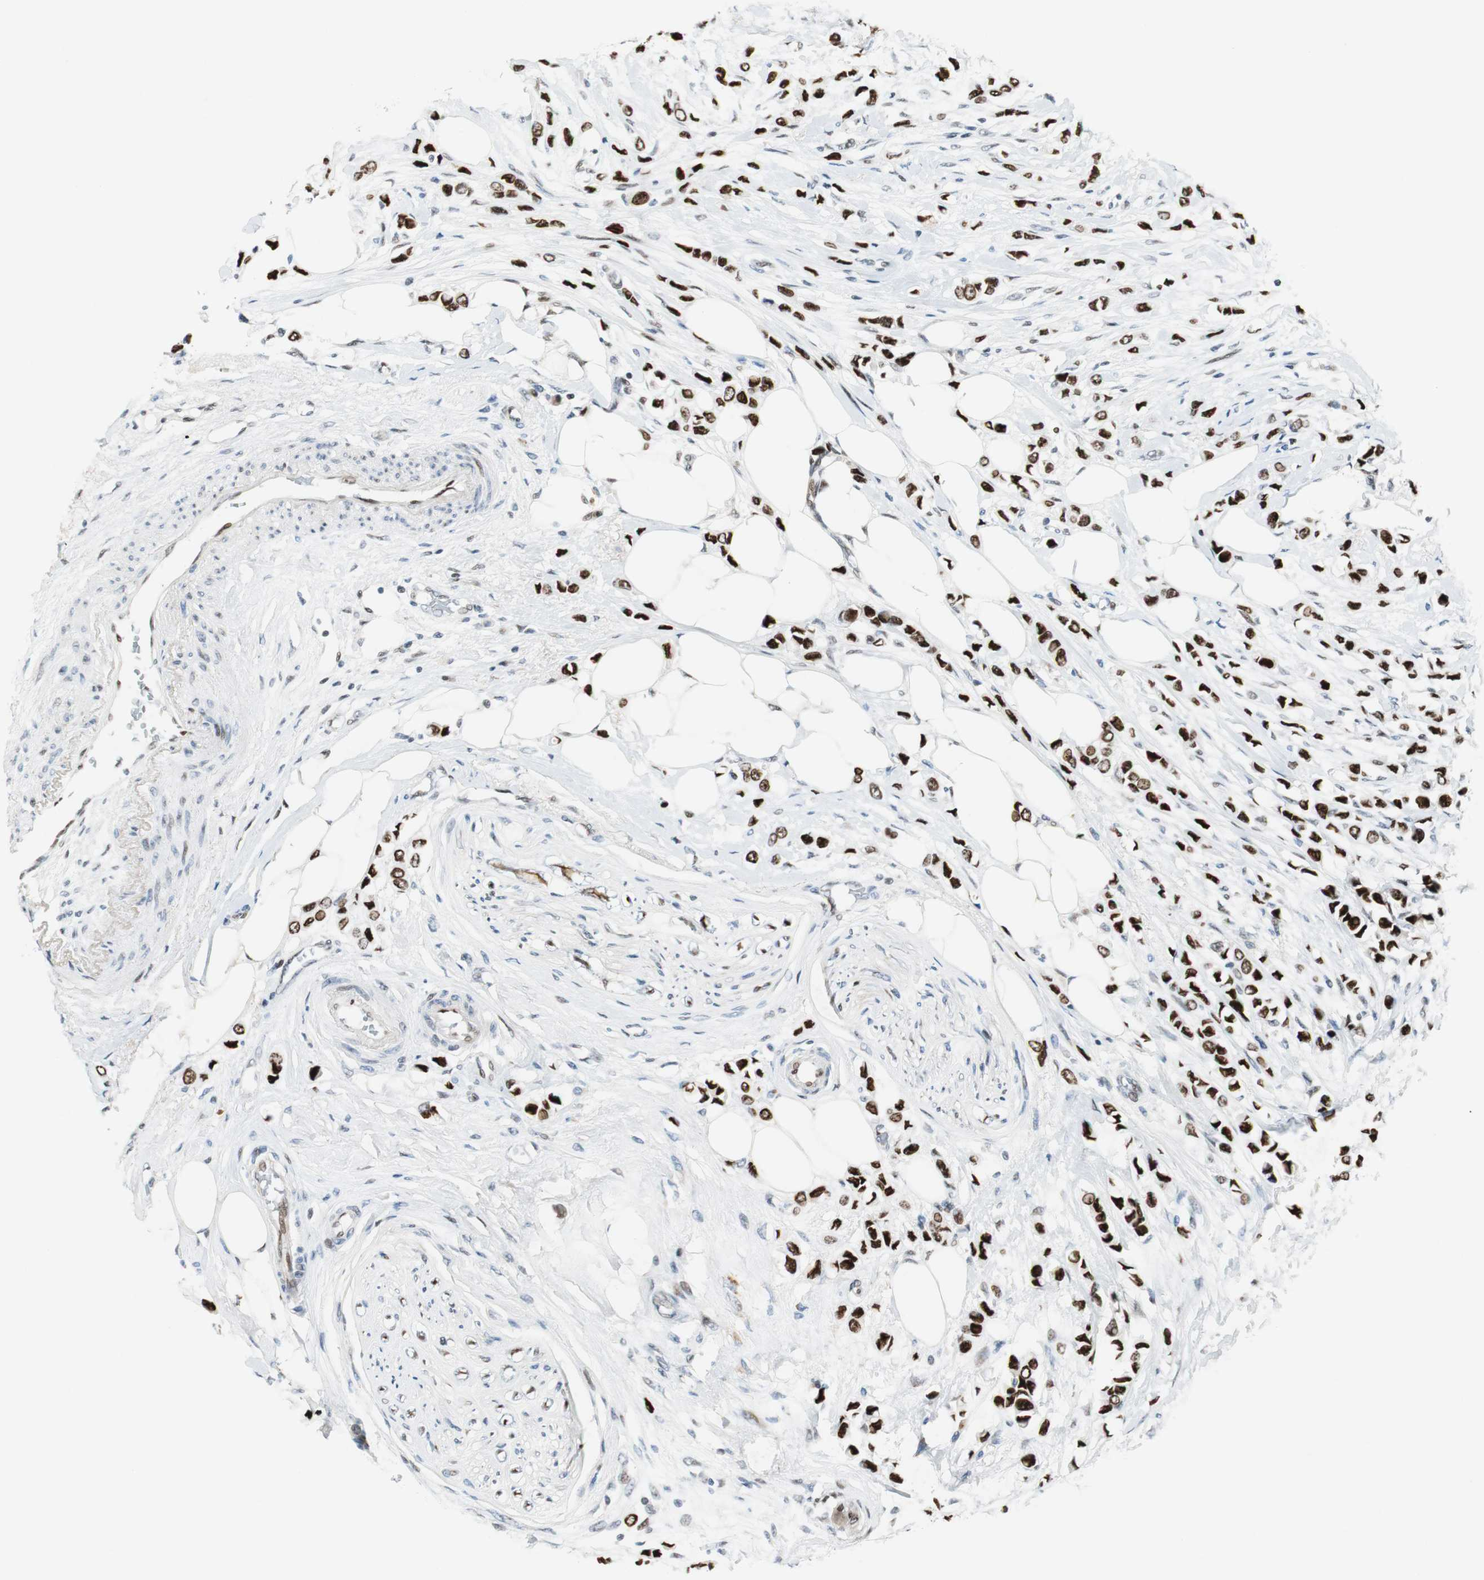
{"staining": {"intensity": "strong", "quantity": ">75%", "location": "nuclear"}, "tissue": "breast cancer", "cell_type": "Tumor cells", "image_type": "cancer", "snomed": [{"axis": "morphology", "description": "Lobular carcinoma"}, {"axis": "topography", "description": "Breast"}], "caption": "Immunohistochemistry (IHC) micrograph of breast cancer stained for a protein (brown), which reveals high levels of strong nuclear positivity in about >75% of tumor cells.", "gene": "AJUBA", "patient": {"sex": "female", "age": 51}}